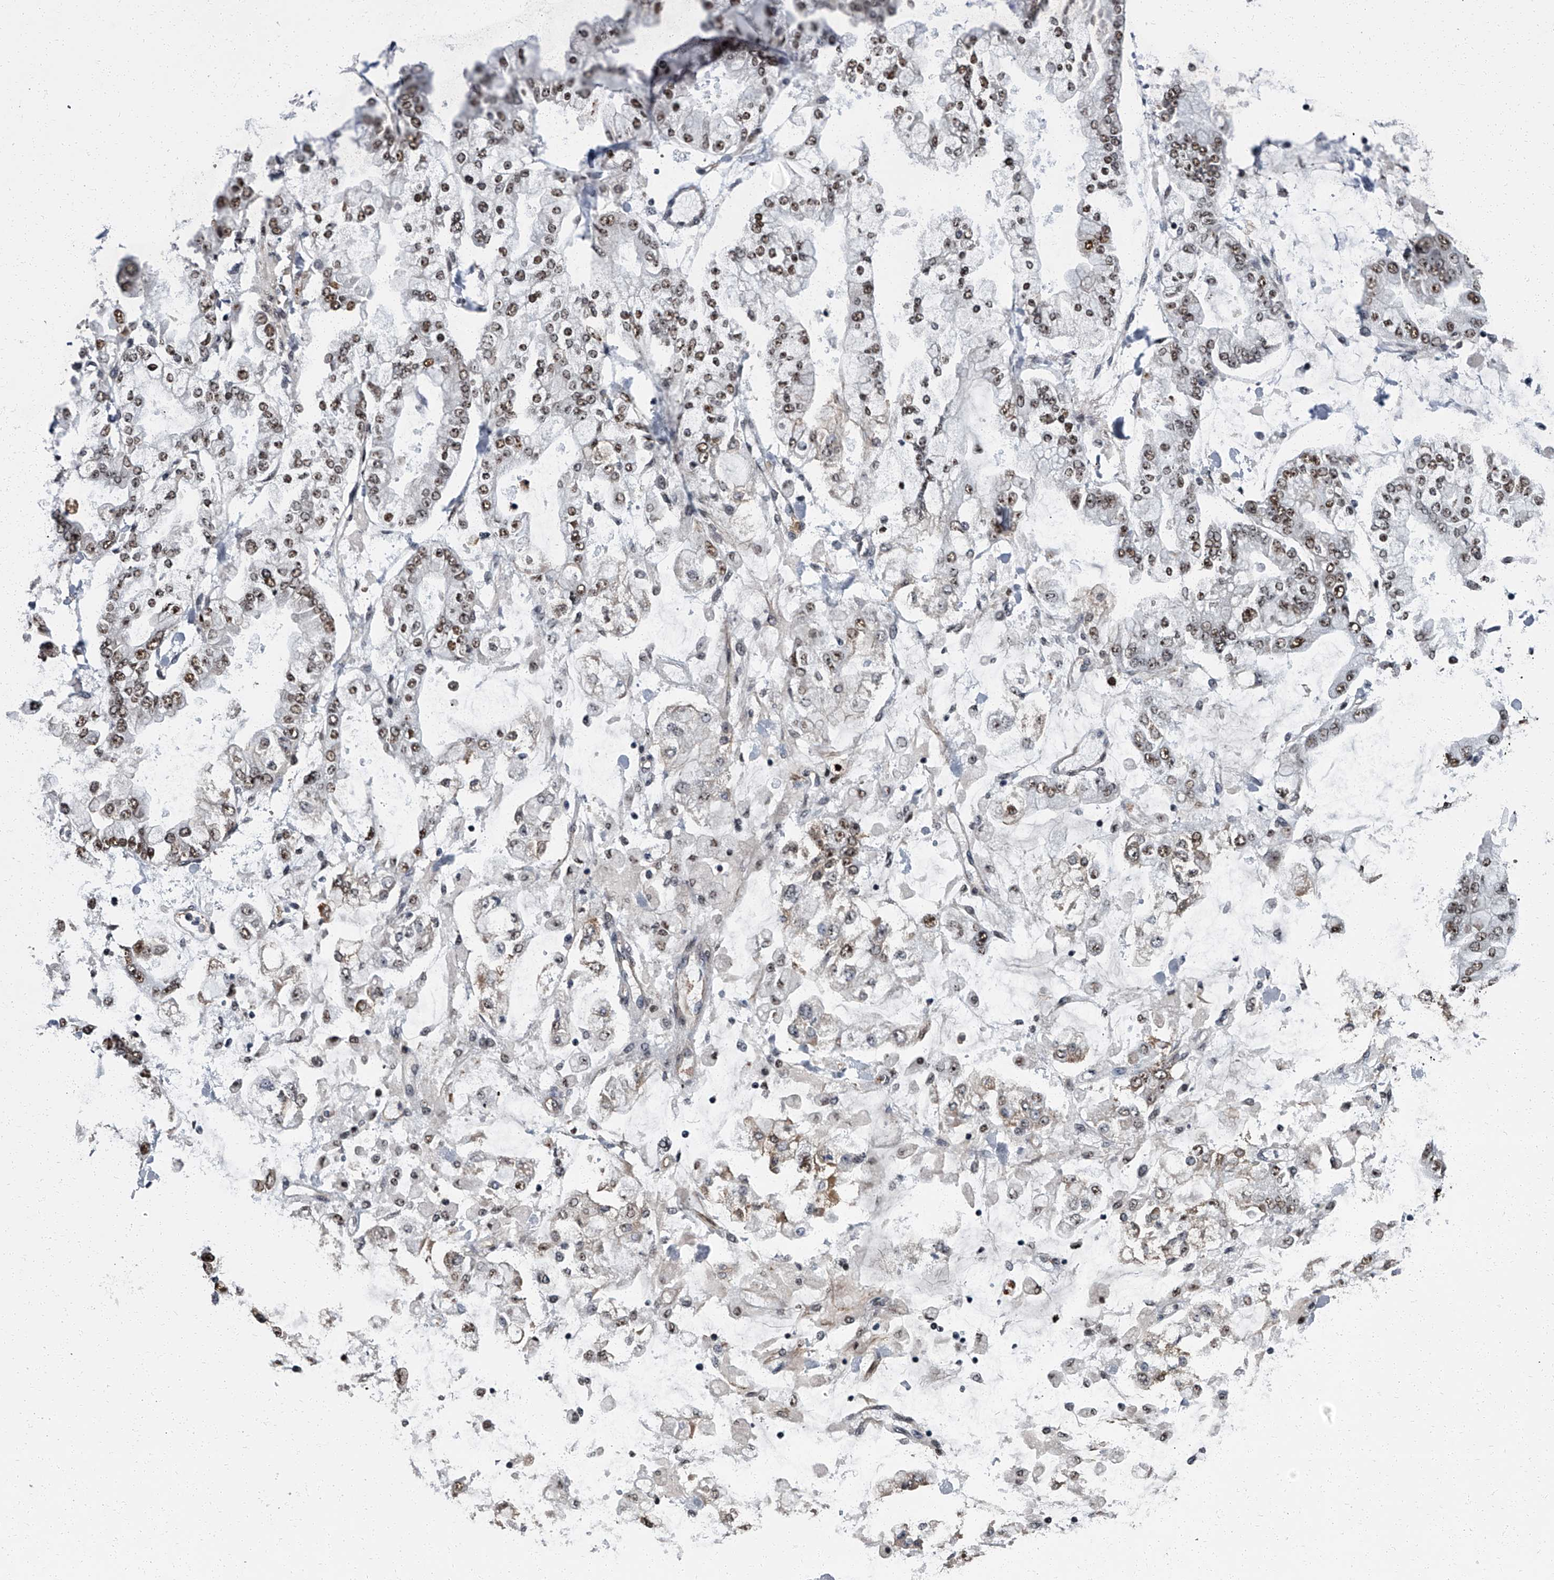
{"staining": {"intensity": "moderate", "quantity": "25%-75%", "location": "nuclear"}, "tissue": "stomach cancer", "cell_type": "Tumor cells", "image_type": "cancer", "snomed": [{"axis": "morphology", "description": "Normal tissue, NOS"}, {"axis": "morphology", "description": "Adenocarcinoma, NOS"}, {"axis": "topography", "description": "Stomach, upper"}, {"axis": "topography", "description": "Stomach"}], "caption": "Stomach cancer (adenocarcinoma) was stained to show a protein in brown. There is medium levels of moderate nuclear expression in approximately 25%-75% of tumor cells. (brown staining indicates protein expression, while blue staining denotes nuclei).", "gene": "ZNF518B", "patient": {"sex": "male", "age": 76}}